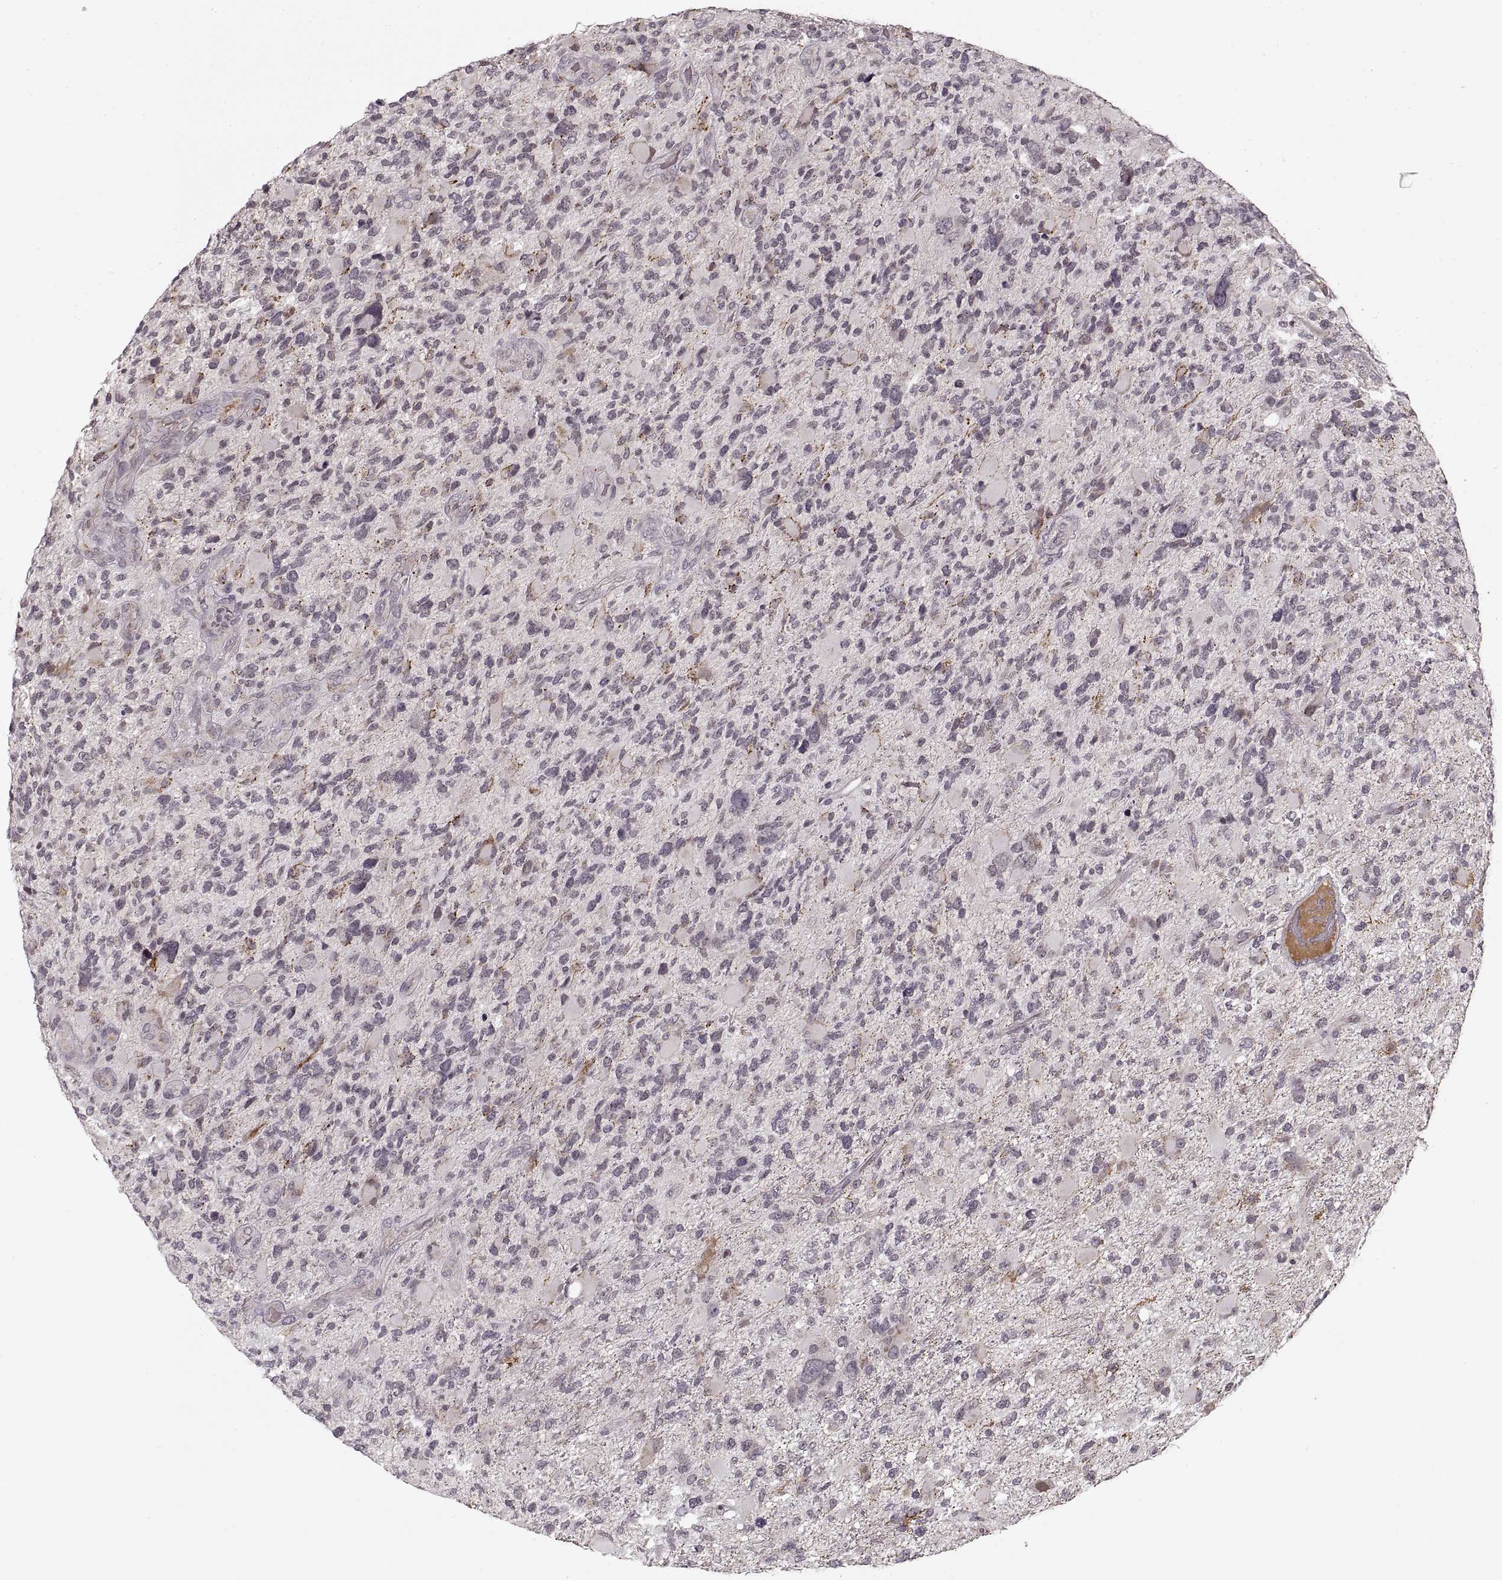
{"staining": {"intensity": "negative", "quantity": "none", "location": "none"}, "tissue": "glioma", "cell_type": "Tumor cells", "image_type": "cancer", "snomed": [{"axis": "morphology", "description": "Glioma, malignant, High grade"}, {"axis": "topography", "description": "Brain"}], "caption": "The immunohistochemistry (IHC) image has no significant staining in tumor cells of glioma tissue.", "gene": "ASIC3", "patient": {"sex": "female", "age": 71}}